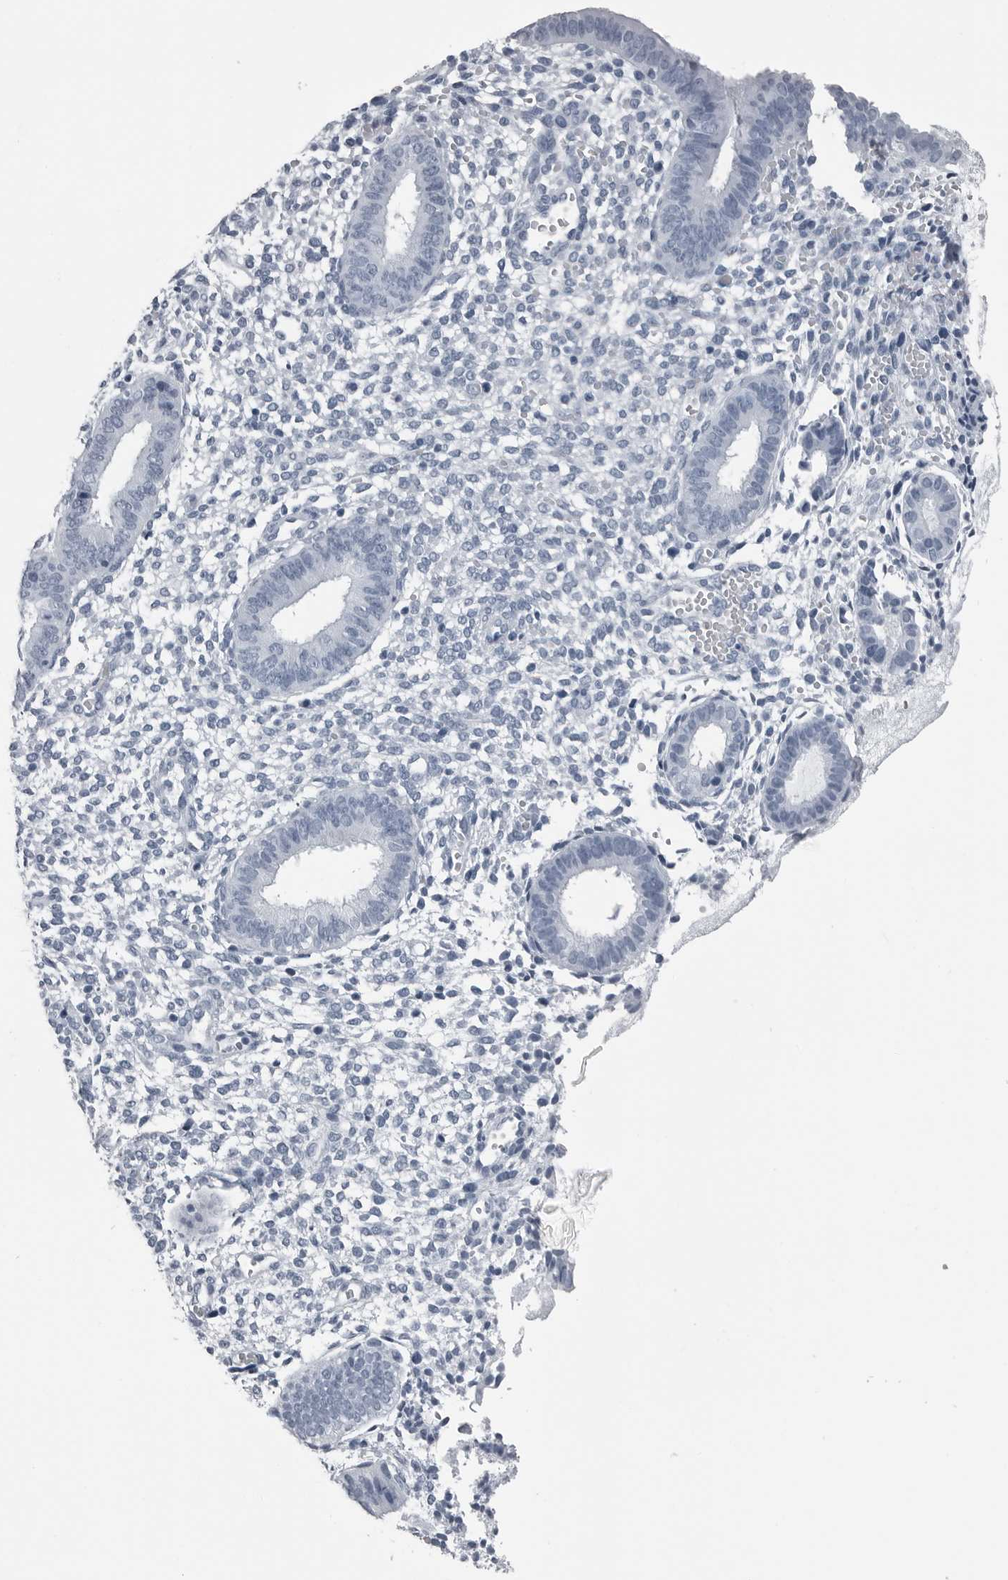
{"staining": {"intensity": "negative", "quantity": "none", "location": "none"}, "tissue": "endometrium", "cell_type": "Cells in endometrial stroma", "image_type": "normal", "snomed": [{"axis": "morphology", "description": "Normal tissue, NOS"}, {"axis": "topography", "description": "Endometrium"}], "caption": "Human endometrium stained for a protein using immunohistochemistry demonstrates no expression in cells in endometrial stroma.", "gene": "SPINK1", "patient": {"sex": "female", "age": 46}}